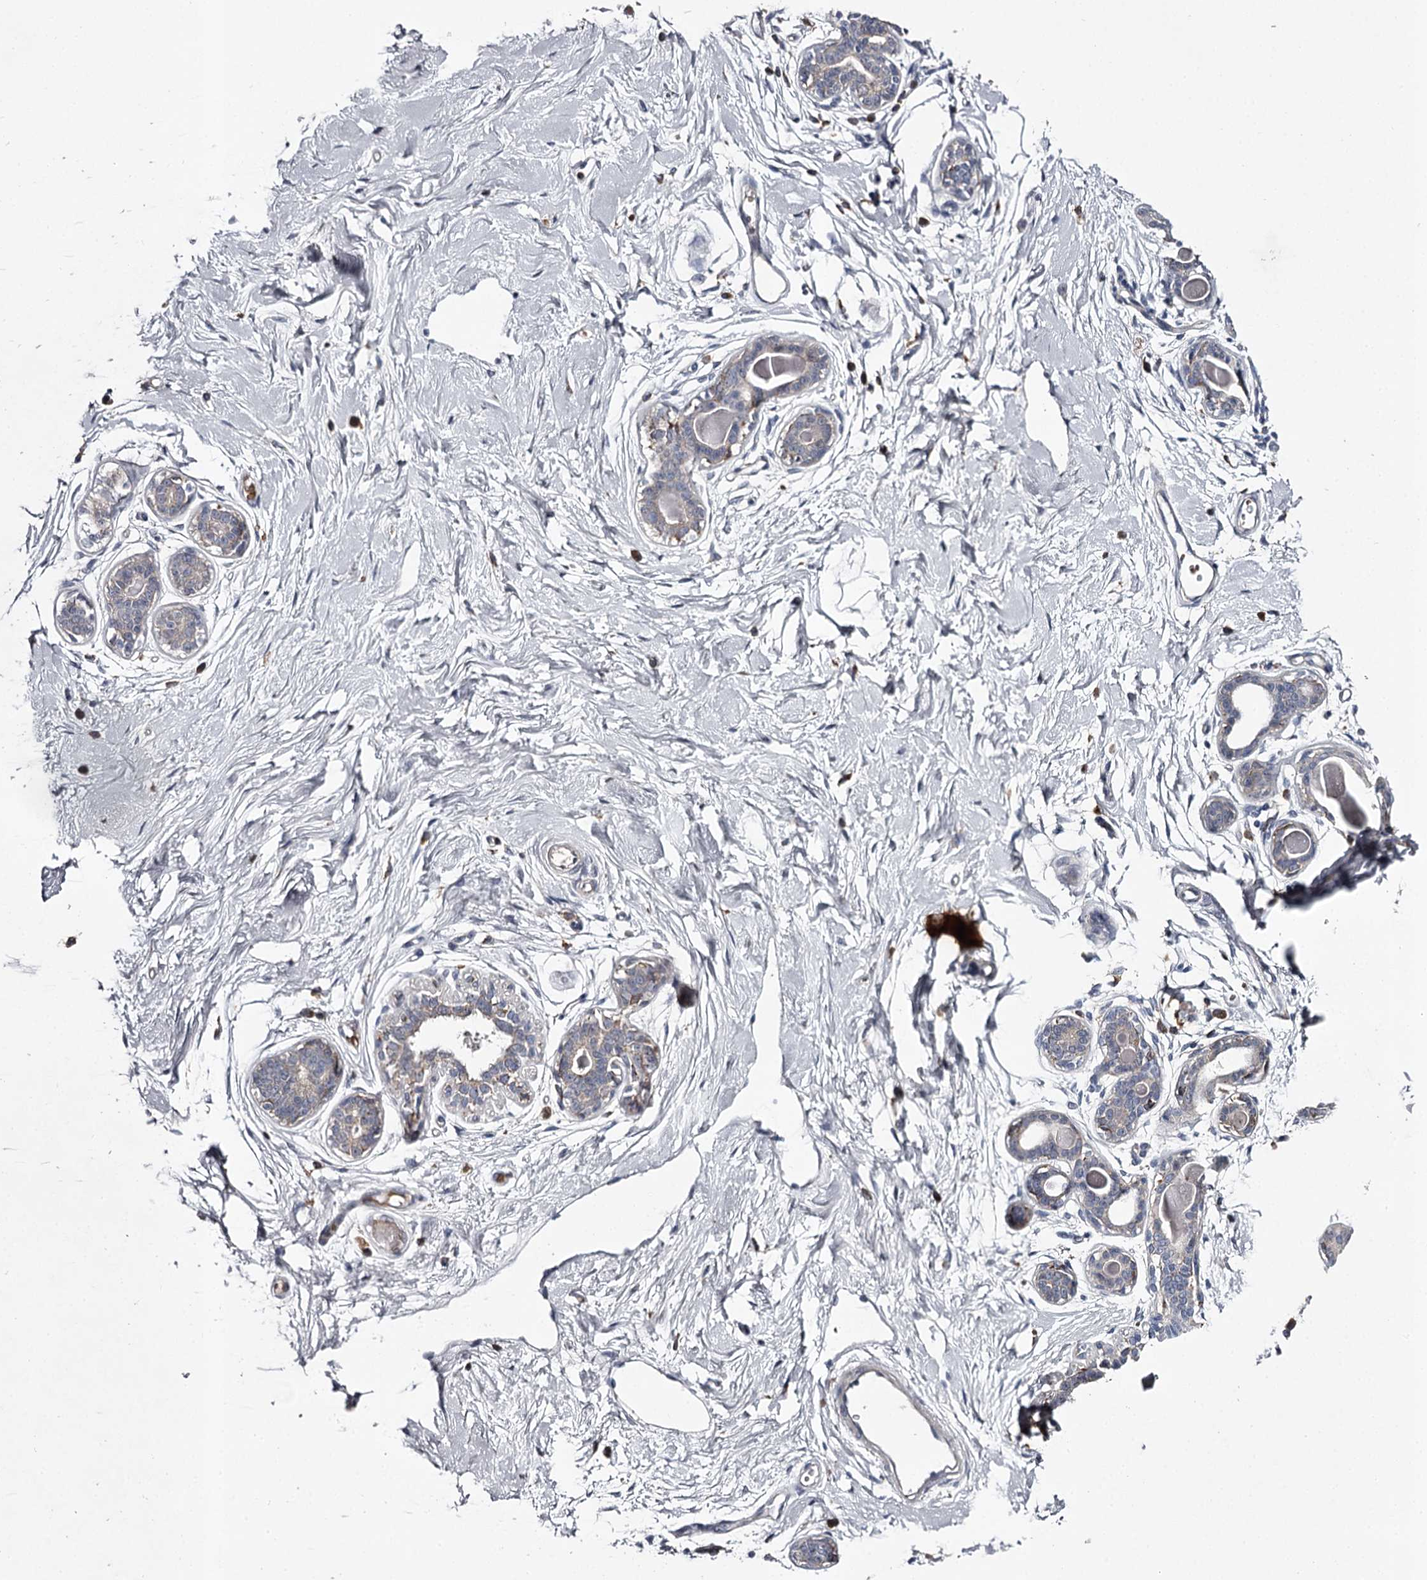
{"staining": {"intensity": "negative", "quantity": "none", "location": "none"}, "tissue": "breast", "cell_type": "Adipocytes", "image_type": "normal", "snomed": [{"axis": "morphology", "description": "Normal tissue, NOS"}, {"axis": "topography", "description": "Breast"}], "caption": "Immunohistochemistry image of normal breast stained for a protein (brown), which demonstrates no staining in adipocytes.", "gene": "RASSF6", "patient": {"sex": "female", "age": 45}}